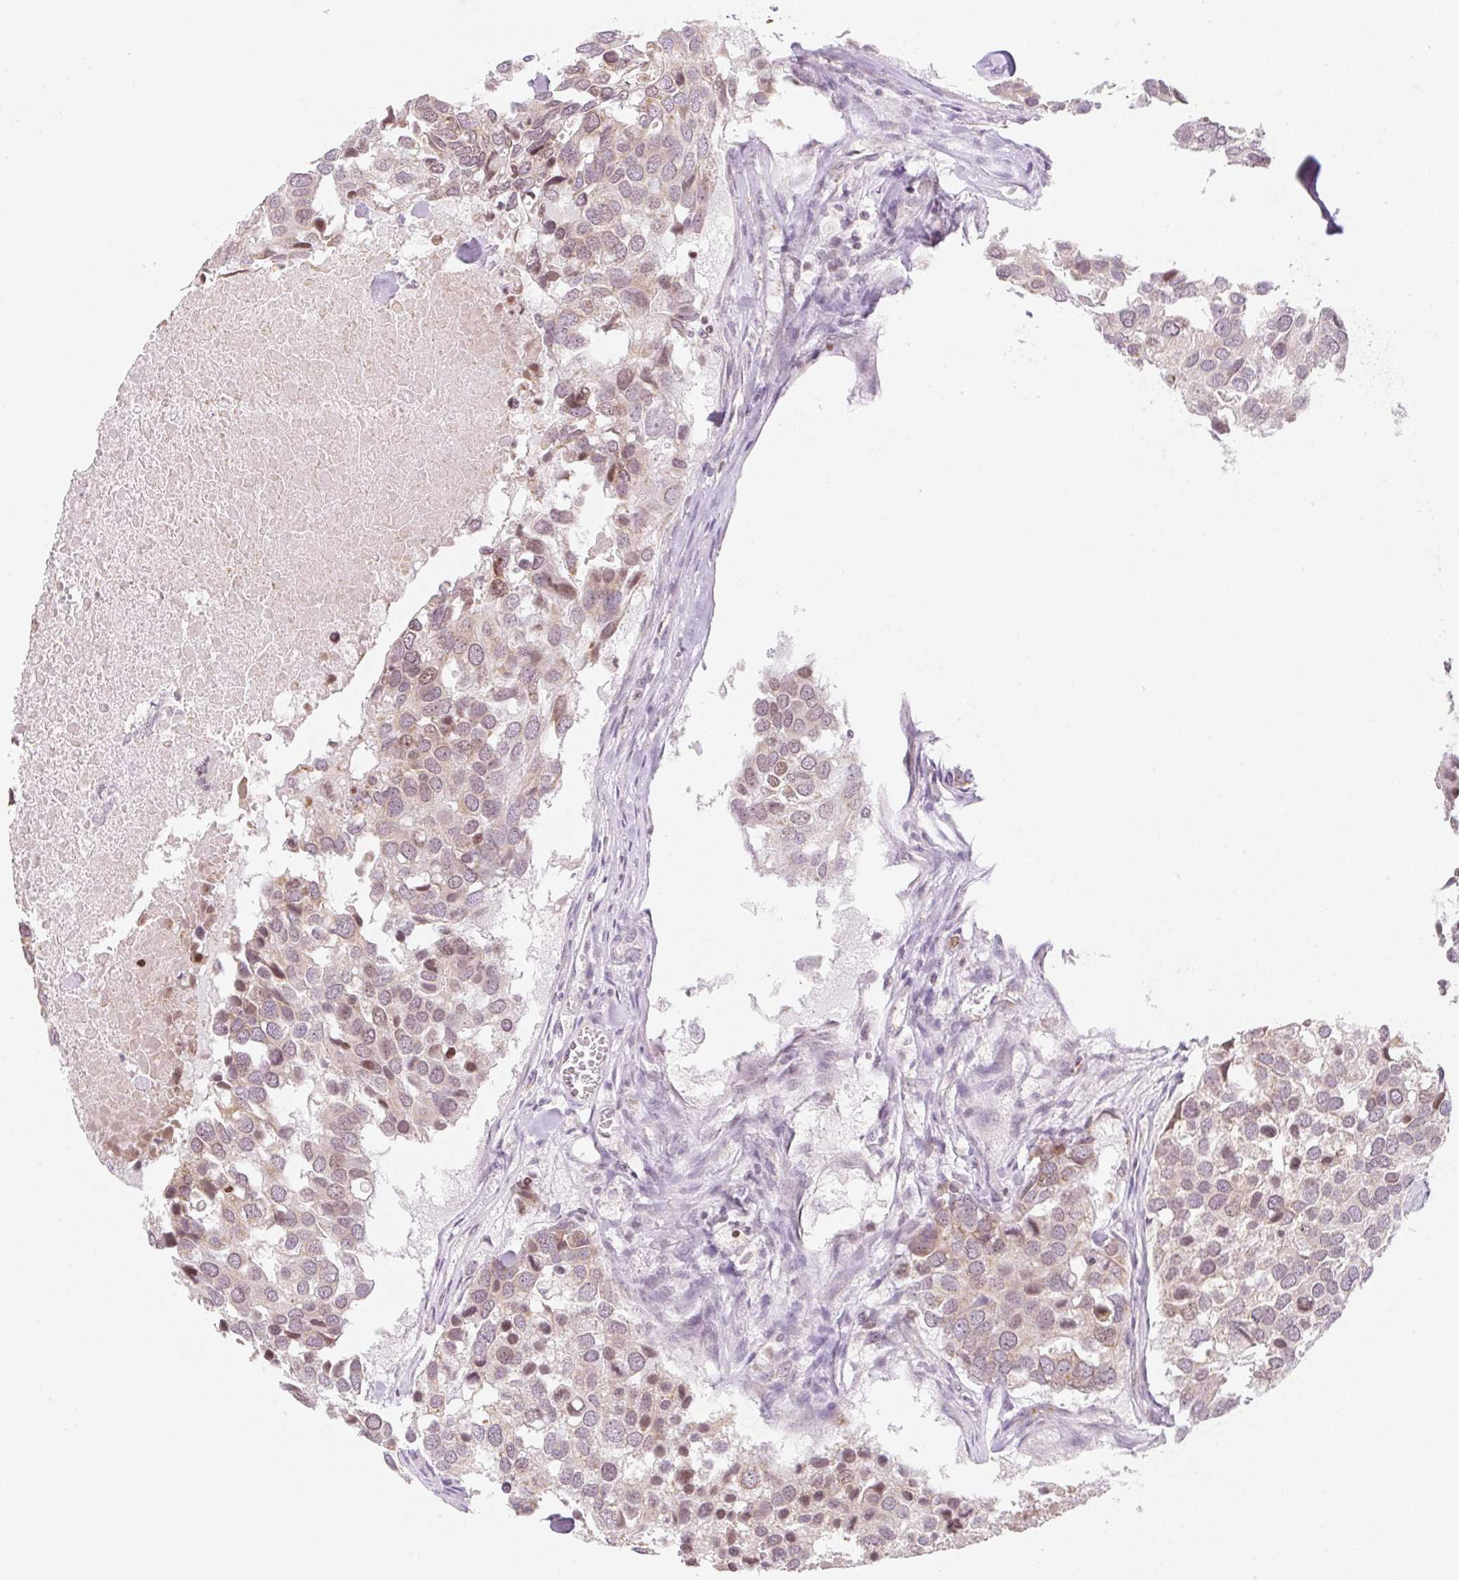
{"staining": {"intensity": "weak", "quantity": ">75%", "location": "cytoplasmic/membranous,nuclear"}, "tissue": "breast cancer", "cell_type": "Tumor cells", "image_type": "cancer", "snomed": [{"axis": "morphology", "description": "Duct carcinoma"}, {"axis": "topography", "description": "Breast"}], "caption": "Weak cytoplasmic/membranous and nuclear staining is seen in approximately >75% of tumor cells in infiltrating ductal carcinoma (breast). The staining was performed using DAB (3,3'-diaminobenzidine) to visualize the protein expression in brown, while the nuclei were stained in blue with hematoxylin (Magnification: 20x).", "gene": "CASKIN1", "patient": {"sex": "female", "age": 83}}